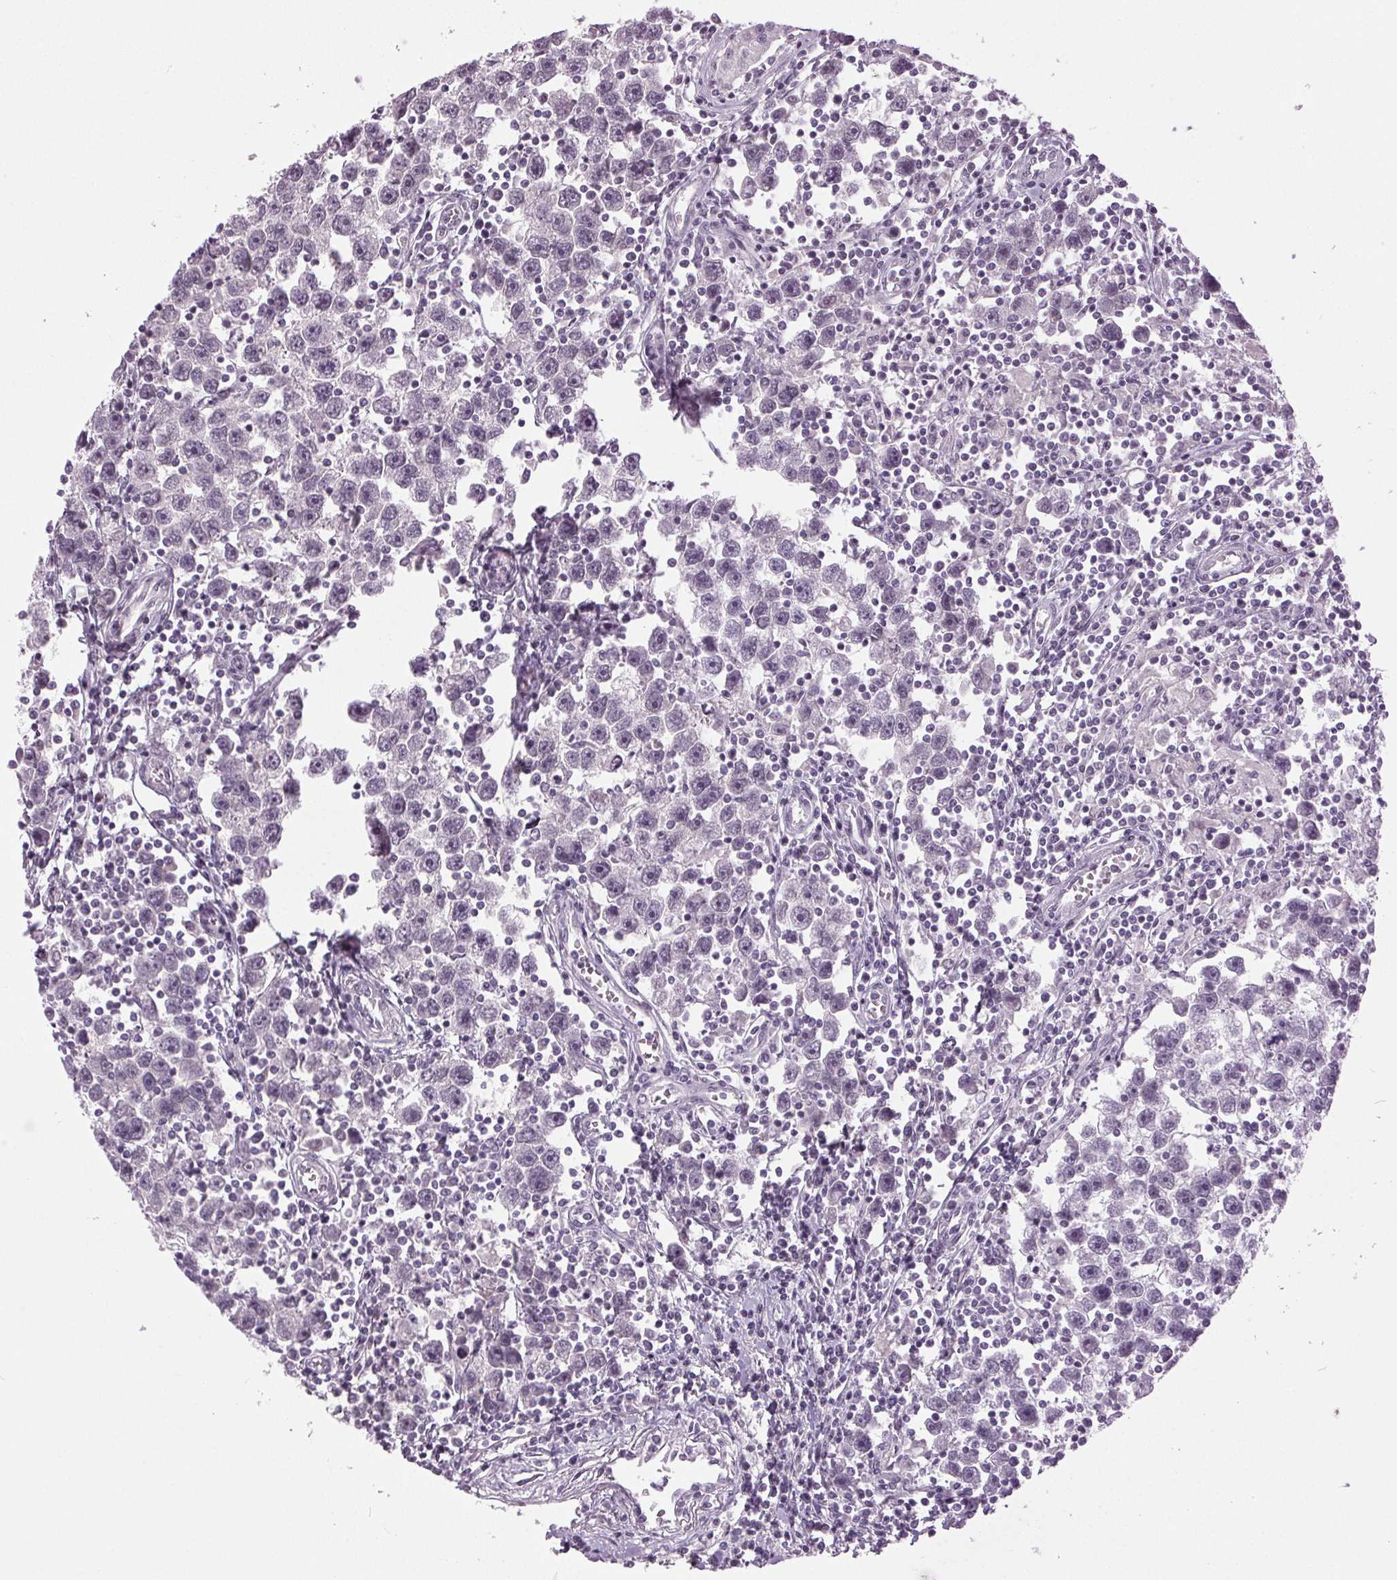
{"staining": {"intensity": "negative", "quantity": "none", "location": "none"}, "tissue": "testis cancer", "cell_type": "Tumor cells", "image_type": "cancer", "snomed": [{"axis": "morphology", "description": "Seminoma, NOS"}, {"axis": "topography", "description": "Testis"}], "caption": "Tumor cells are negative for protein expression in human testis seminoma.", "gene": "DNAH12", "patient": {"sex": "male", "age": 30}}